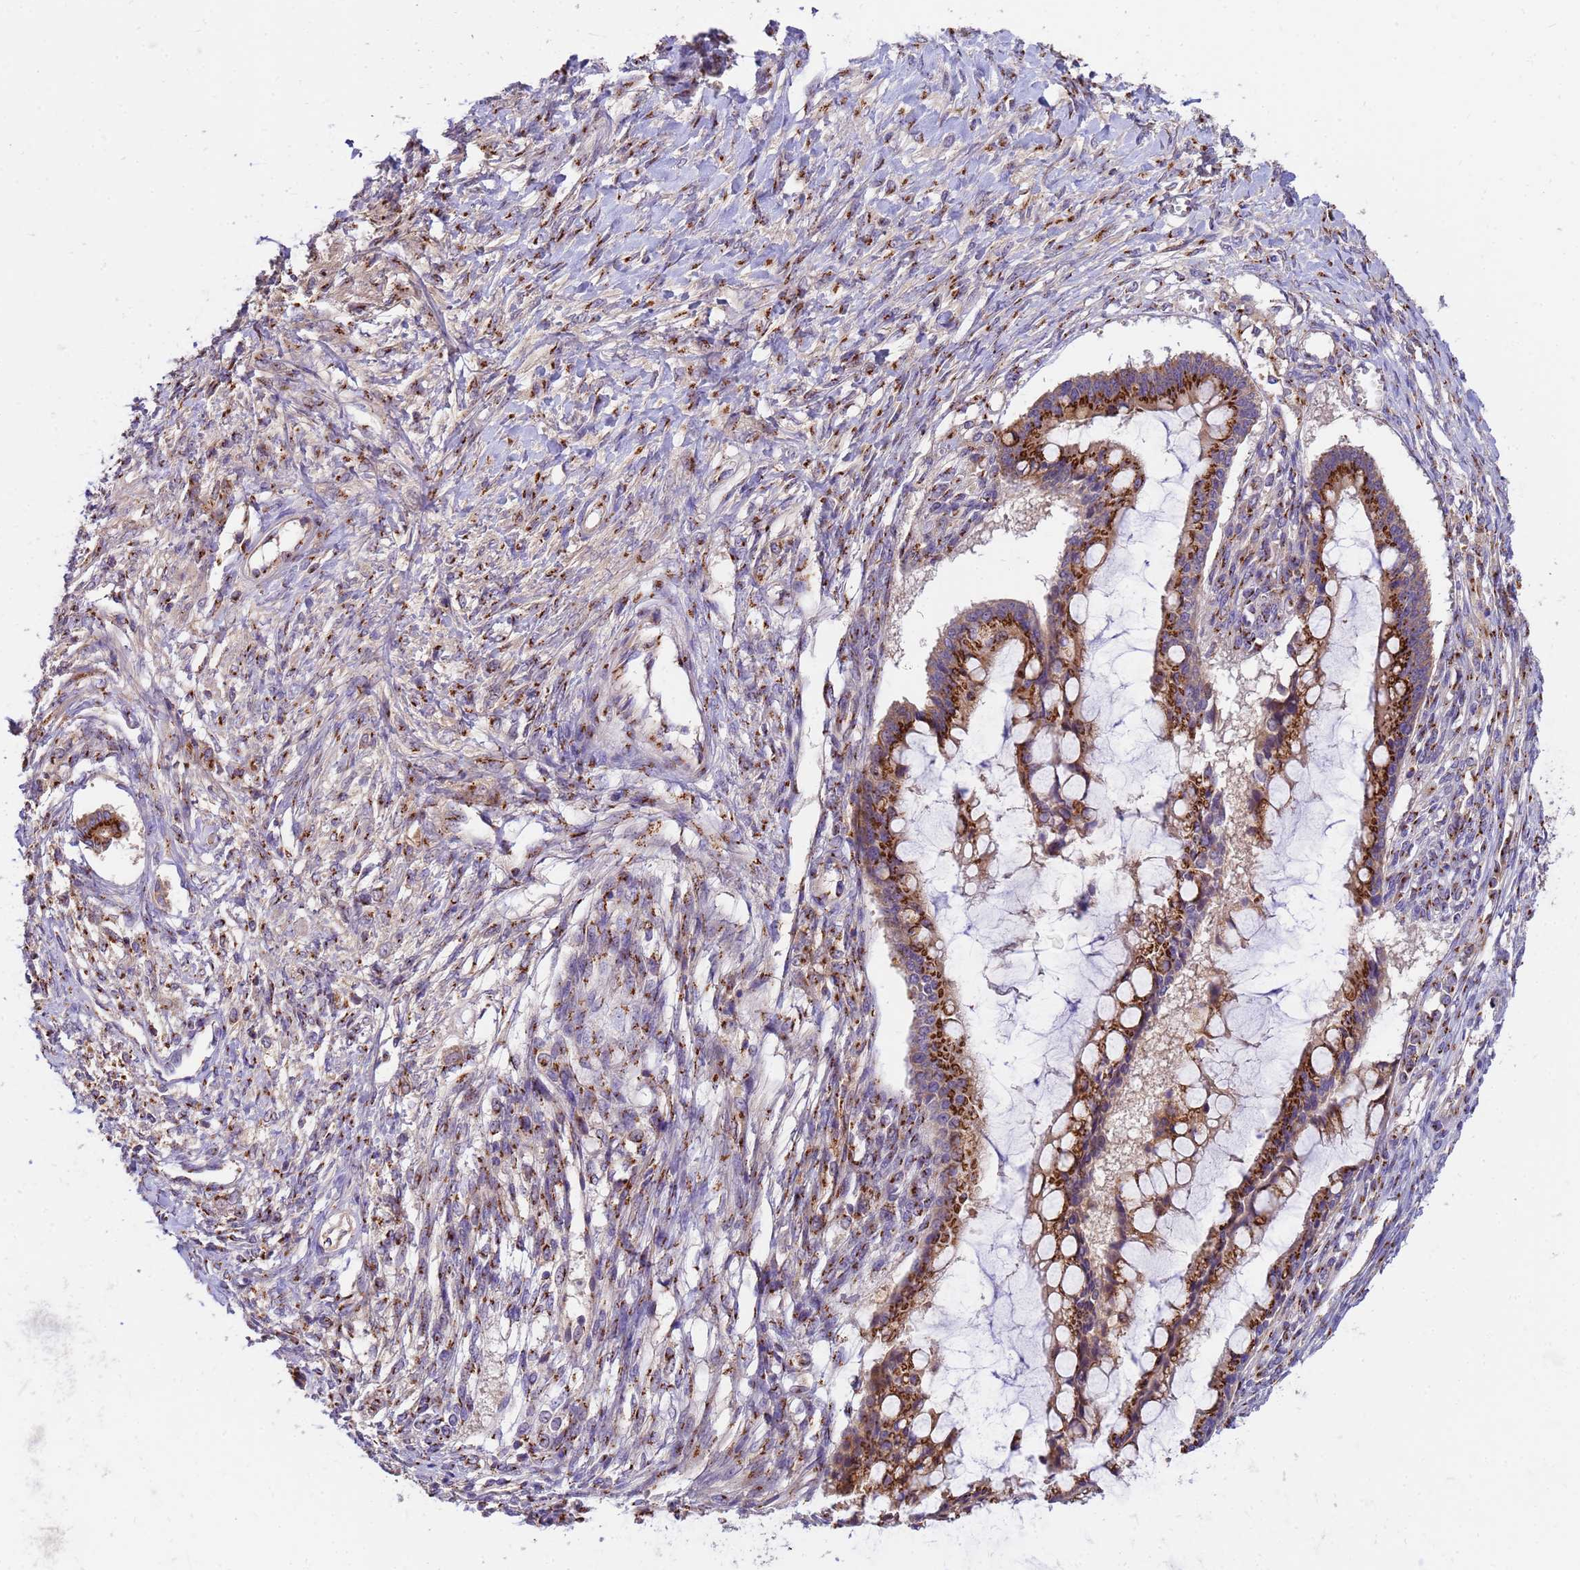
{"staining": {"intensity": "strong", "quantity": ">75%", "location": "cytoplasmic/membranous"}, "tissue": "ovarian cancer", "cell_type": "Tumor cells", "image_type": "cancer", "snomed": [{"axis": "morphology", "description": "Cystadenocarcinoma, mucinous, NOS"}, {"axis": "topography", "description": "Ovary"}], "caption": "DAB immunohistochemical staining of human ovarian mucinous cystadenocarcinoma shows strong cytoplasmic/membranous protein staining in about >75% of tumor cells.", "gene": "HPS3", "patient": {"sex": "female", "age": 73}}